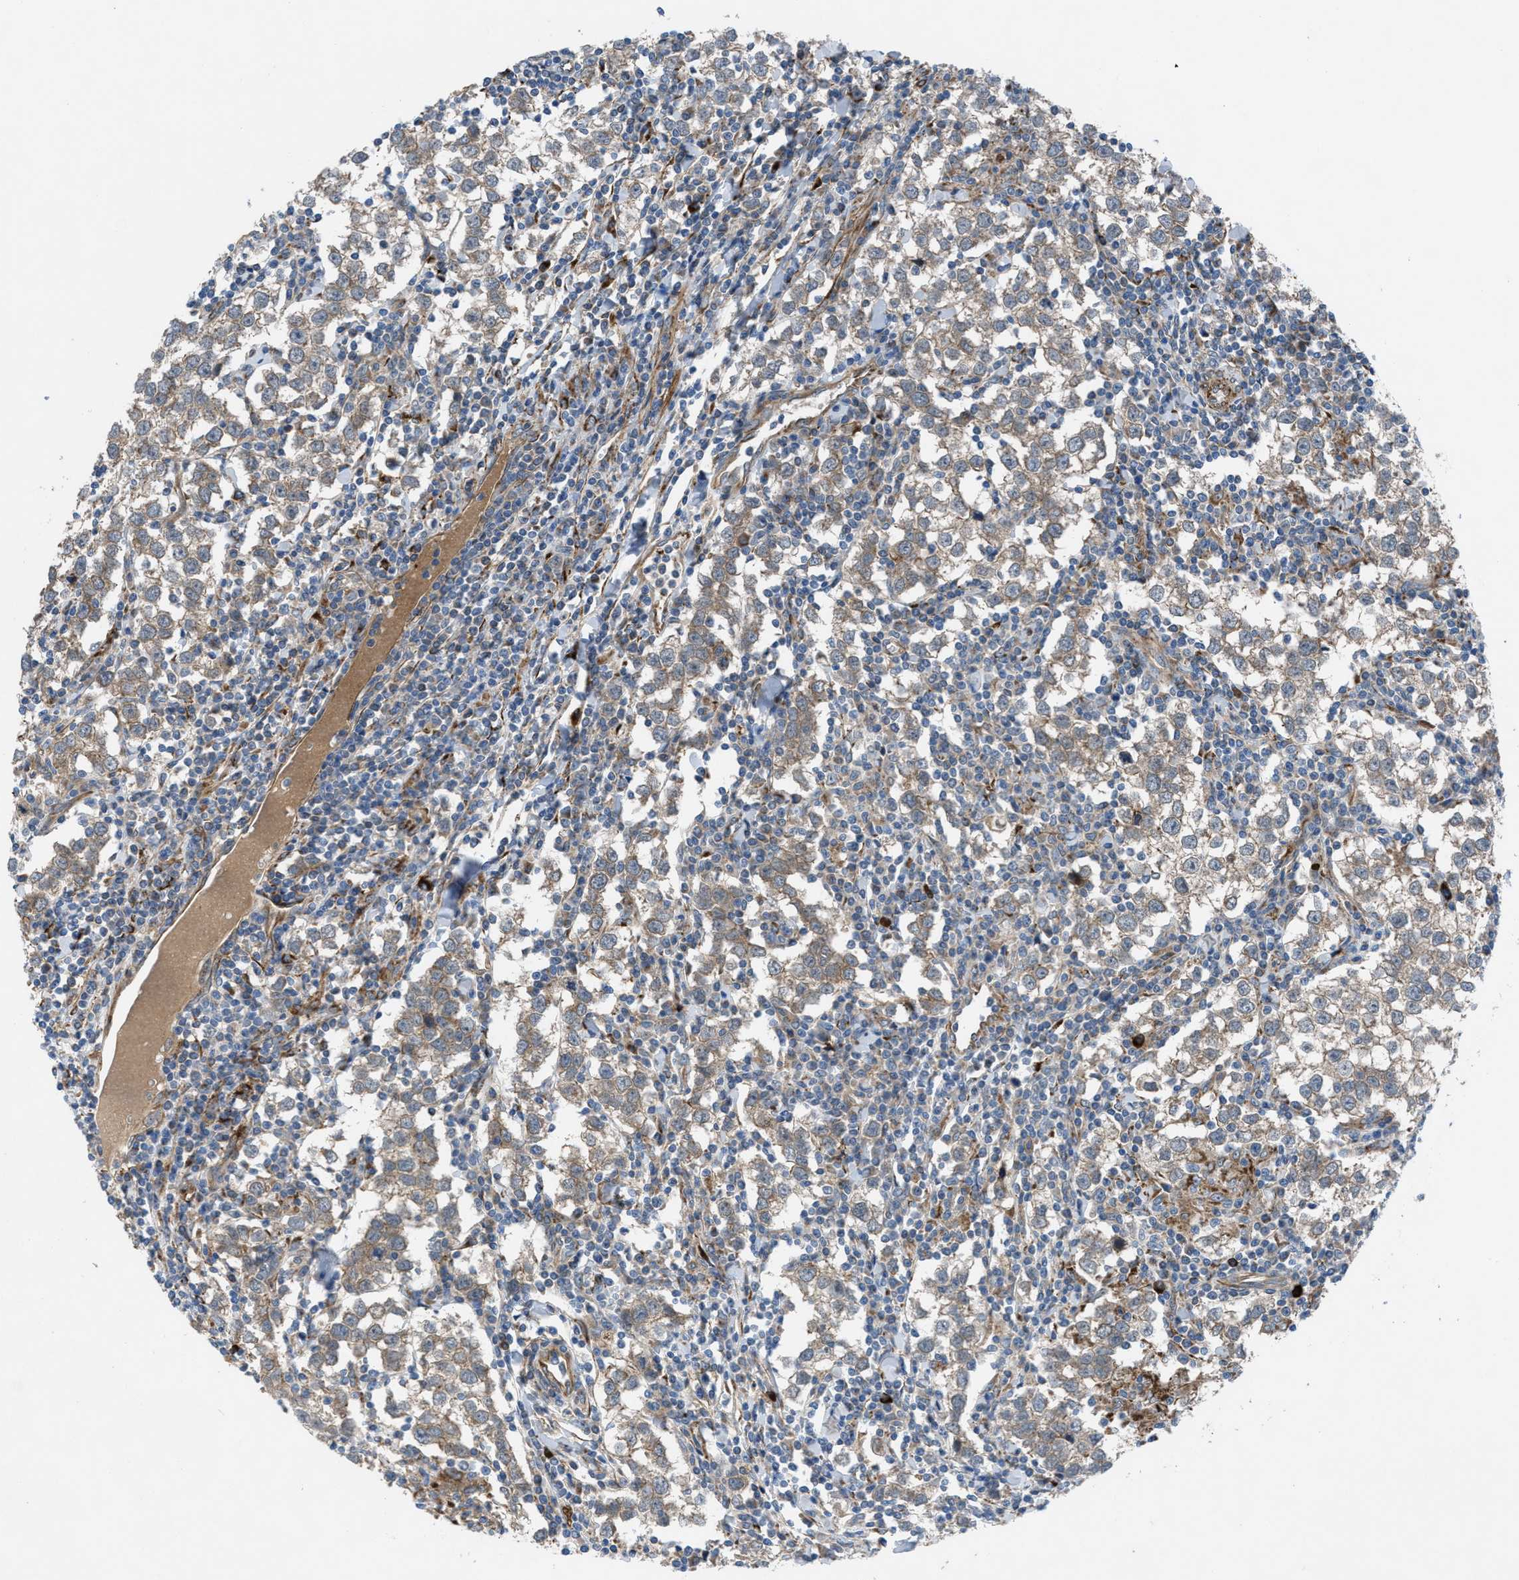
{"staining": {"intensity": "weak", "quantity": ">75%", "location": "cytoplasmic/membranous"}, "tissue": "testis cancer", "cell_type": "Tumor cells", "image_type": "cancer", "snomed": [{"axis": "morphology", "description": "Seminoma, NOS"}, {"axis": "morphology", "description": "Carcinoma, Embryonal, NOS"}, {"axis": "topography", "description": "Testis"}], "caption": "Protein analysis of testis cancer tissue displays weak cytoplasmic/membranous positivity in about >75% of tumor cells.", "gene": "SLC6A9", "patient": {"sex": "male", "age": 52}}